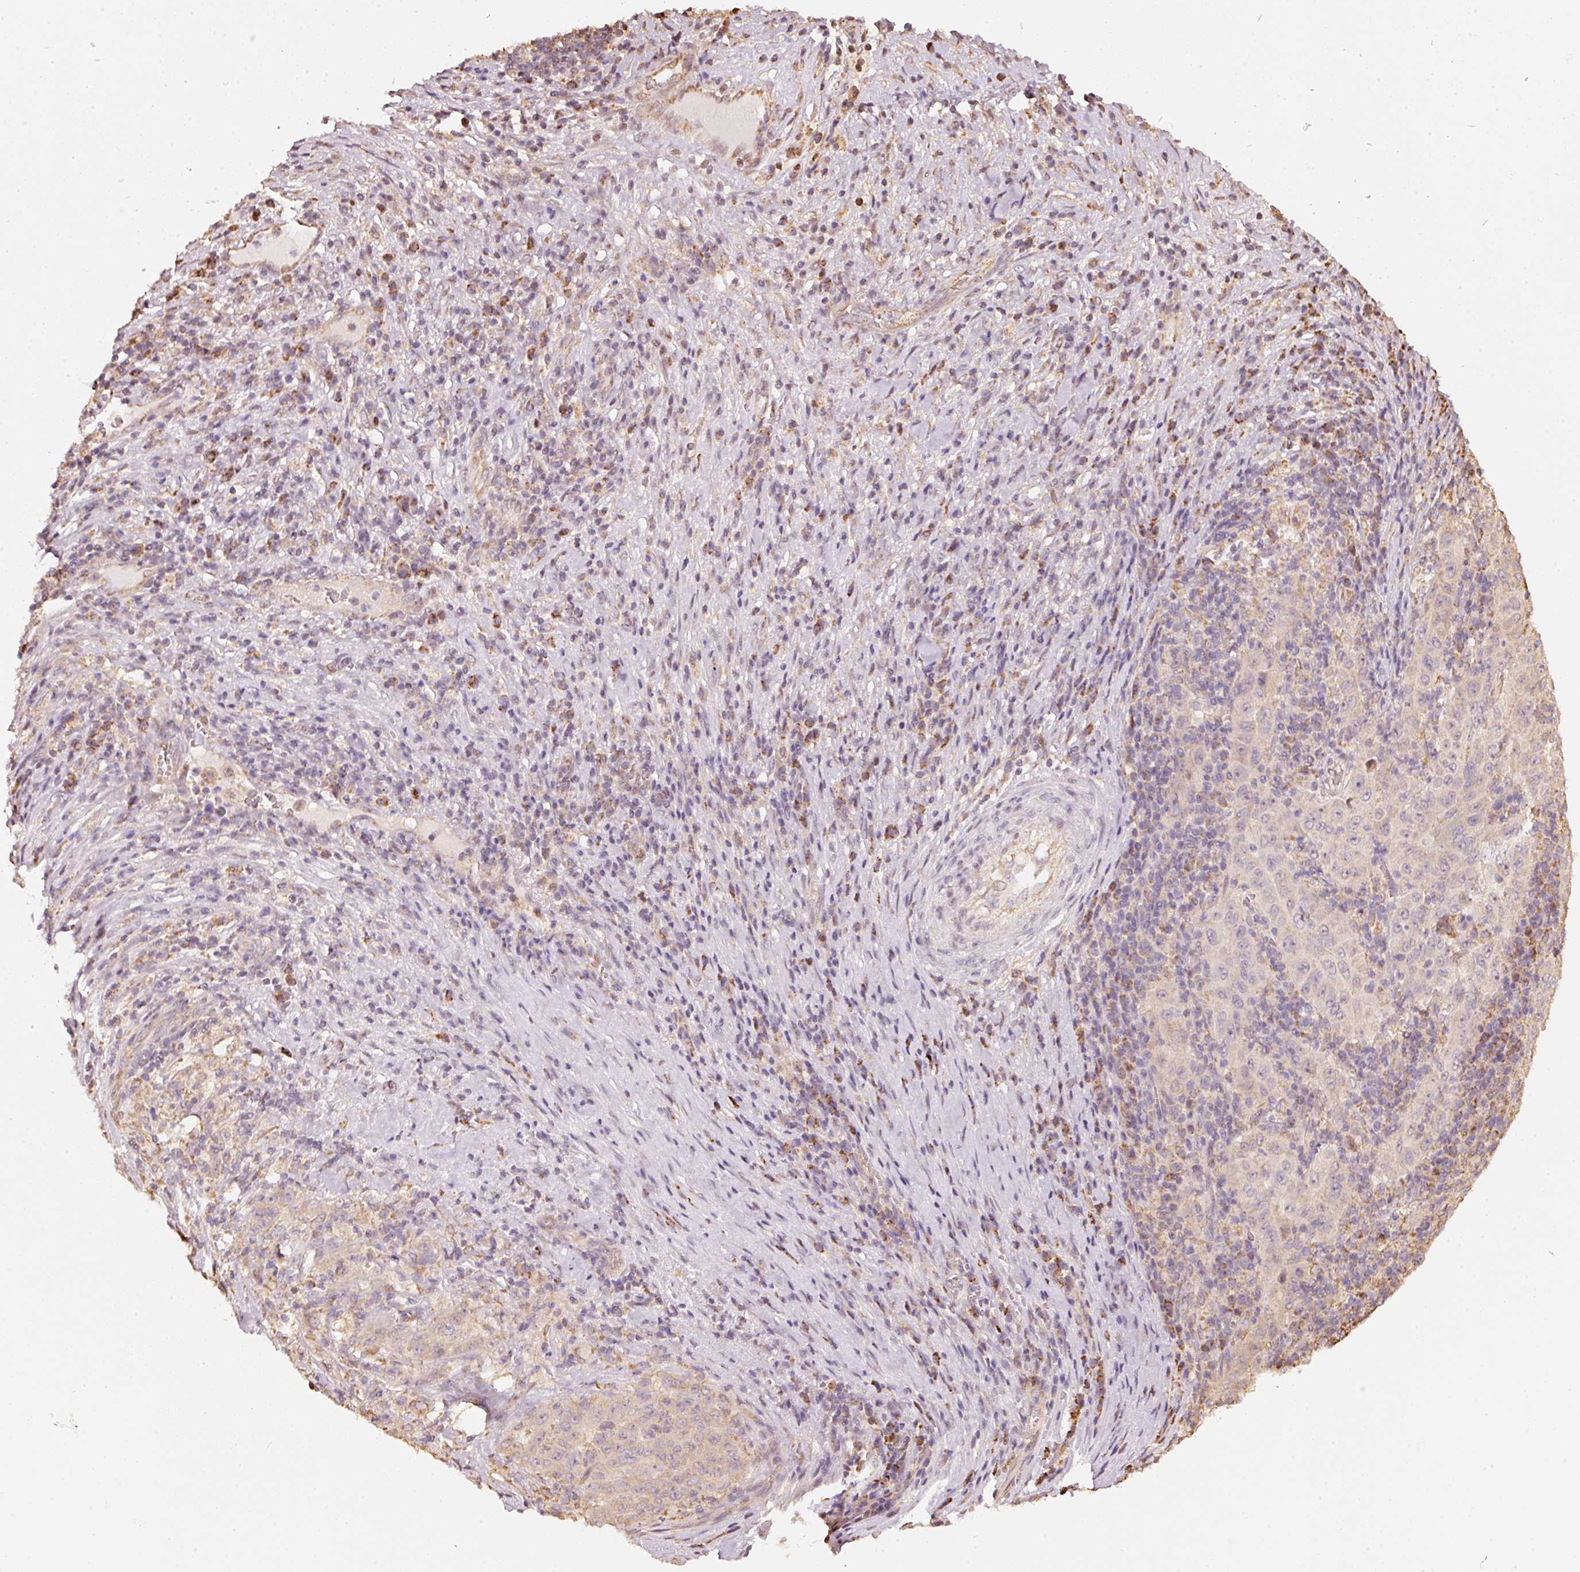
{"staining": {"intensity": "weak", "quantity": "<25%", "location": "cytoplasmic/membranous"}, "tissue": "pancreatic cancer", "cell_type": "Tumor cells", "image_type": "cancer", "snomed": [{"axis": "morphology", "description": "Adenocarcinoma, NOS"}, {"axis": "topography", "description": "Pancreas"}], "caption": "This is a micrograph of immunohistochemistry staining of adenocarcinoma (pancreatic), which shows no expression in tumor cells.", "gene": "RAB35", "patient": {"sex": "male", "age": 63}}